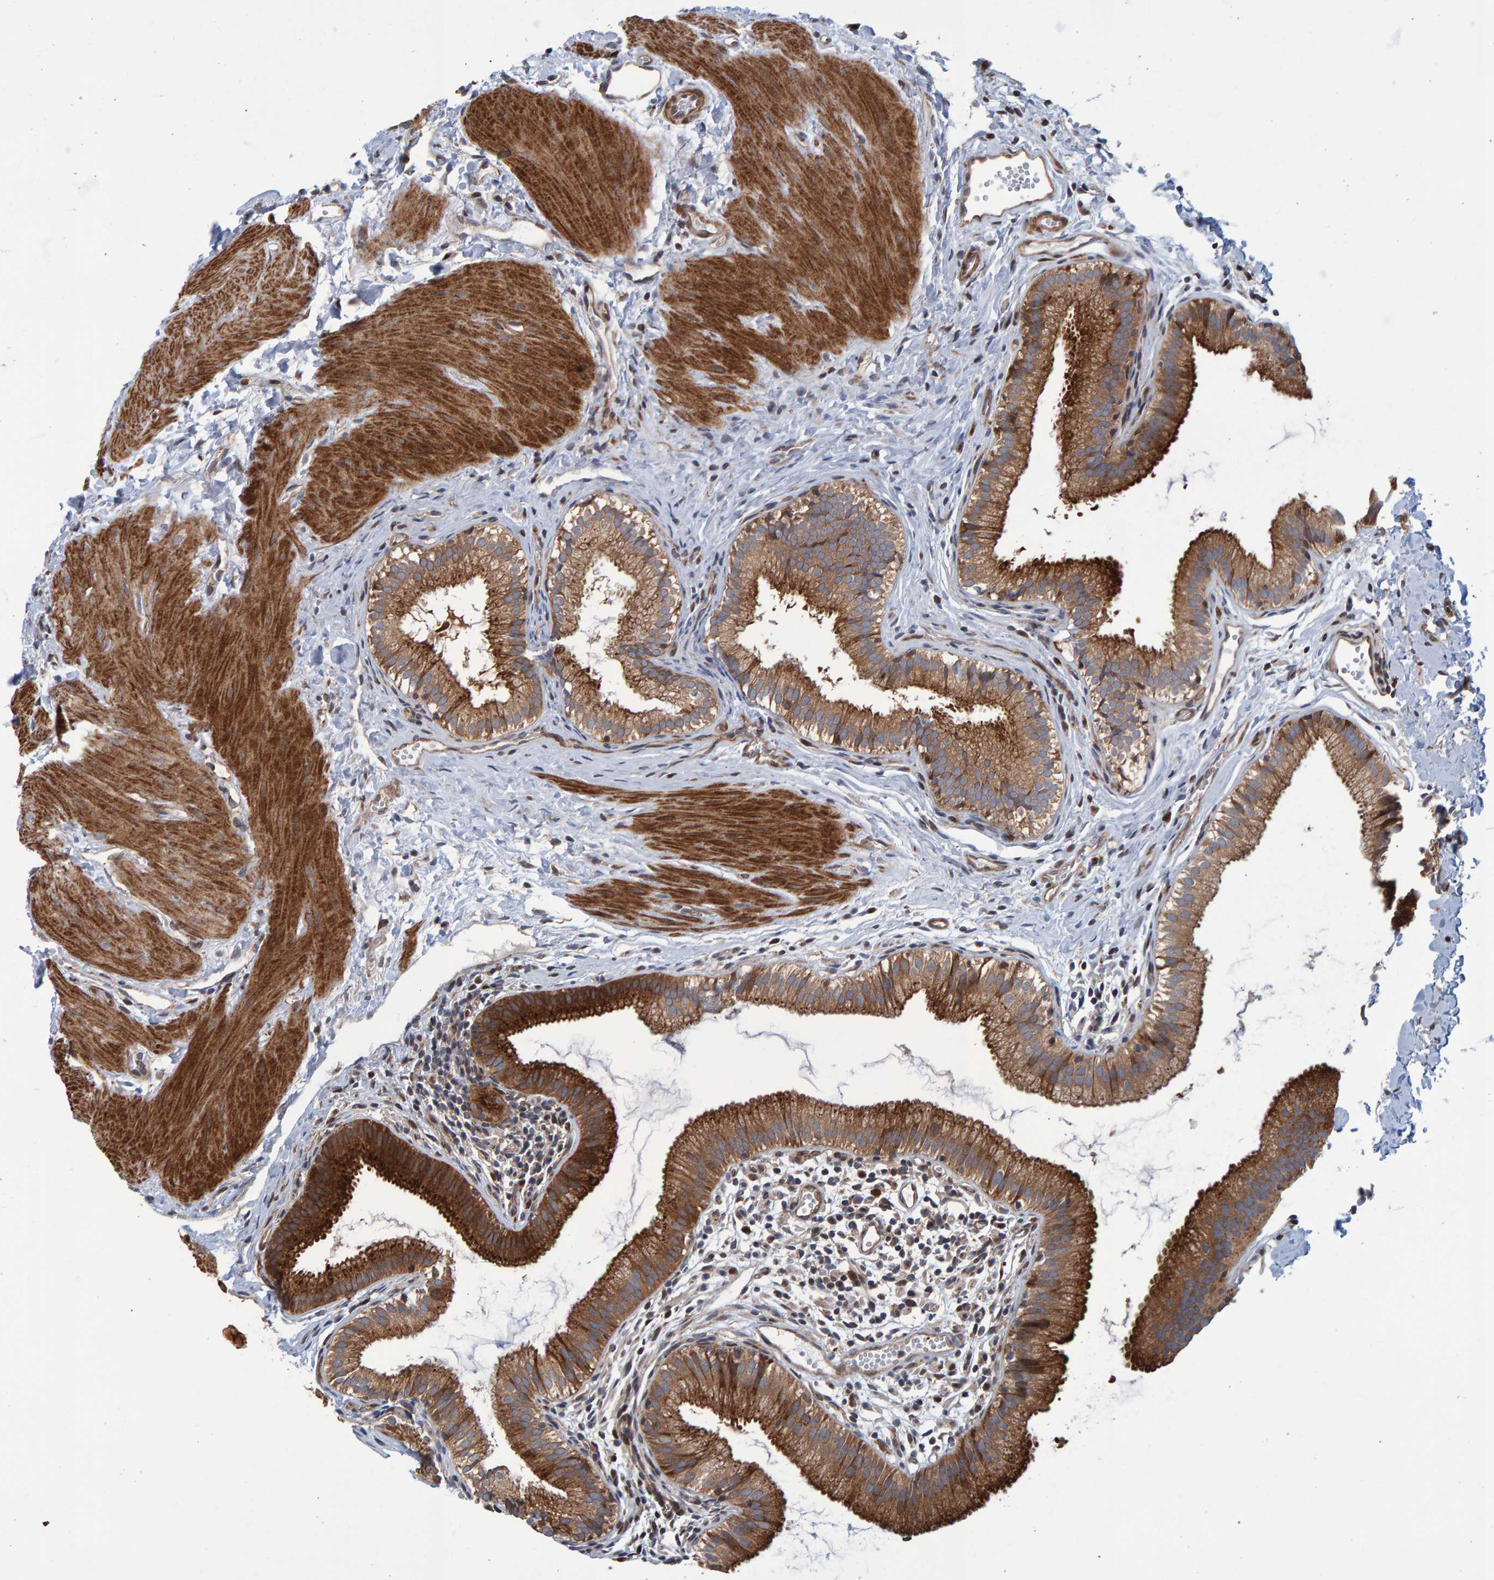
{"staining": {"intensity": "strong", "quantity": ">75%", "location": "cytoplasmic/membranous"}, "tissue": "gallbladder", "cell_type": "Glandular cells", "image_type": "normal", "snomed": [{"axis": "morphology", "description": "Normal tissue, NOS"}, {"axis": "topography", "description": "Gallbladder"}], "caption": "A high amount of strong cytoplasmic/membranous staining is present in about >75% of glandular cells in normal gallbladder. (DAB (3,3'-diaminobenzidine) IHC, brown staining for protein, blue staining for nuclei).", "gene": "LRBA", "patient": {"sex": "female", "age": 26}}